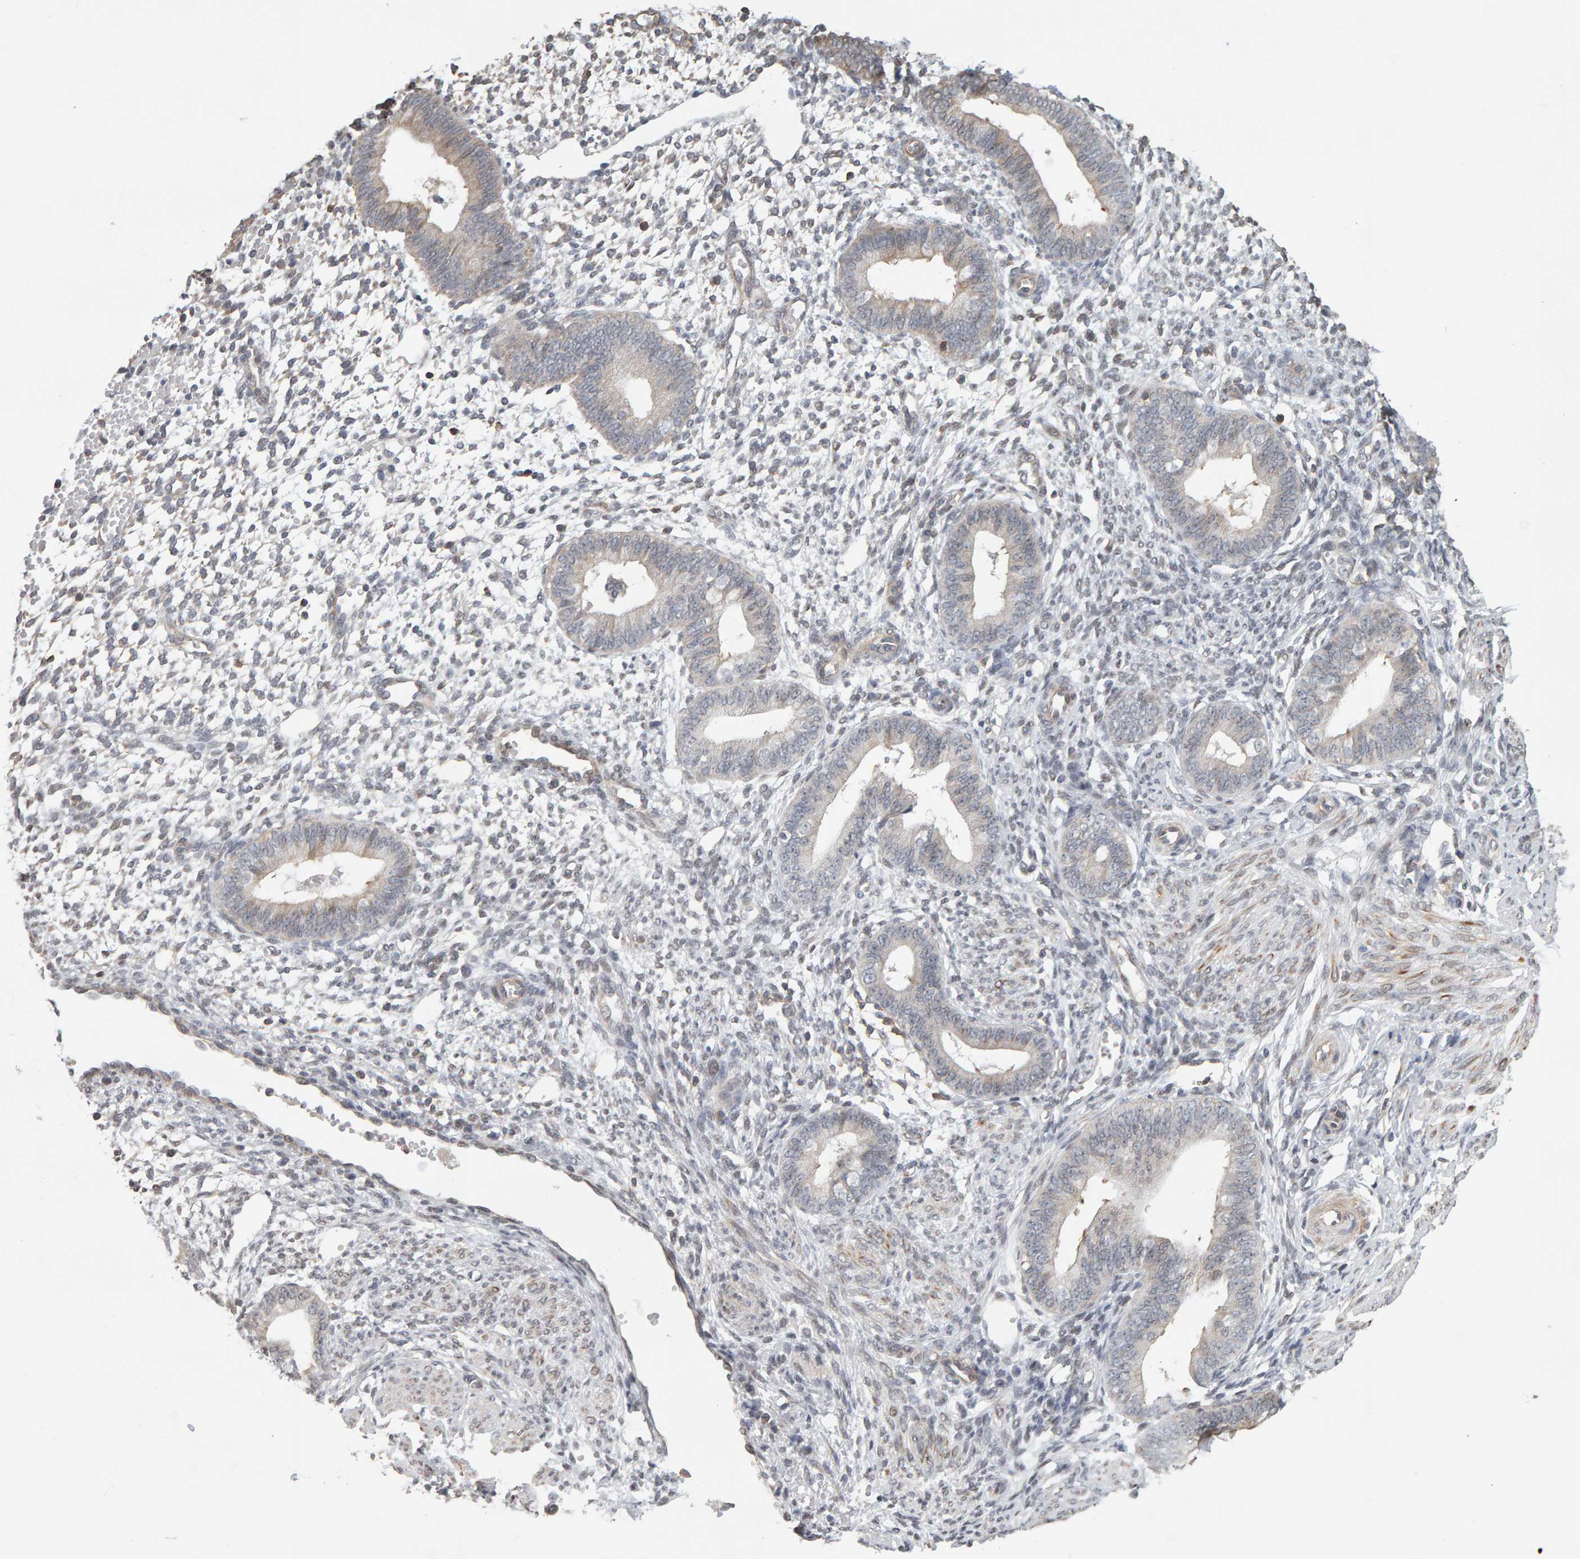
{"staining": {"intensity": "negative", "quantity": "none", "location": "none"}, "tissue": "endometrium", "cell_type": "Cells in endometrial stroma", "image_type": "normal", "snomed": [{"axis": "morphology", "description": "Normal tissue, NOS"}, {"axis": "topography", "description": "Endometrium"}], "caption": "The IHC photomicrograph has no significant staining in cells in endometrial stroma of endometrium.", "gene": "TEFM", "patient": {"sex": "female", "age": 46}}